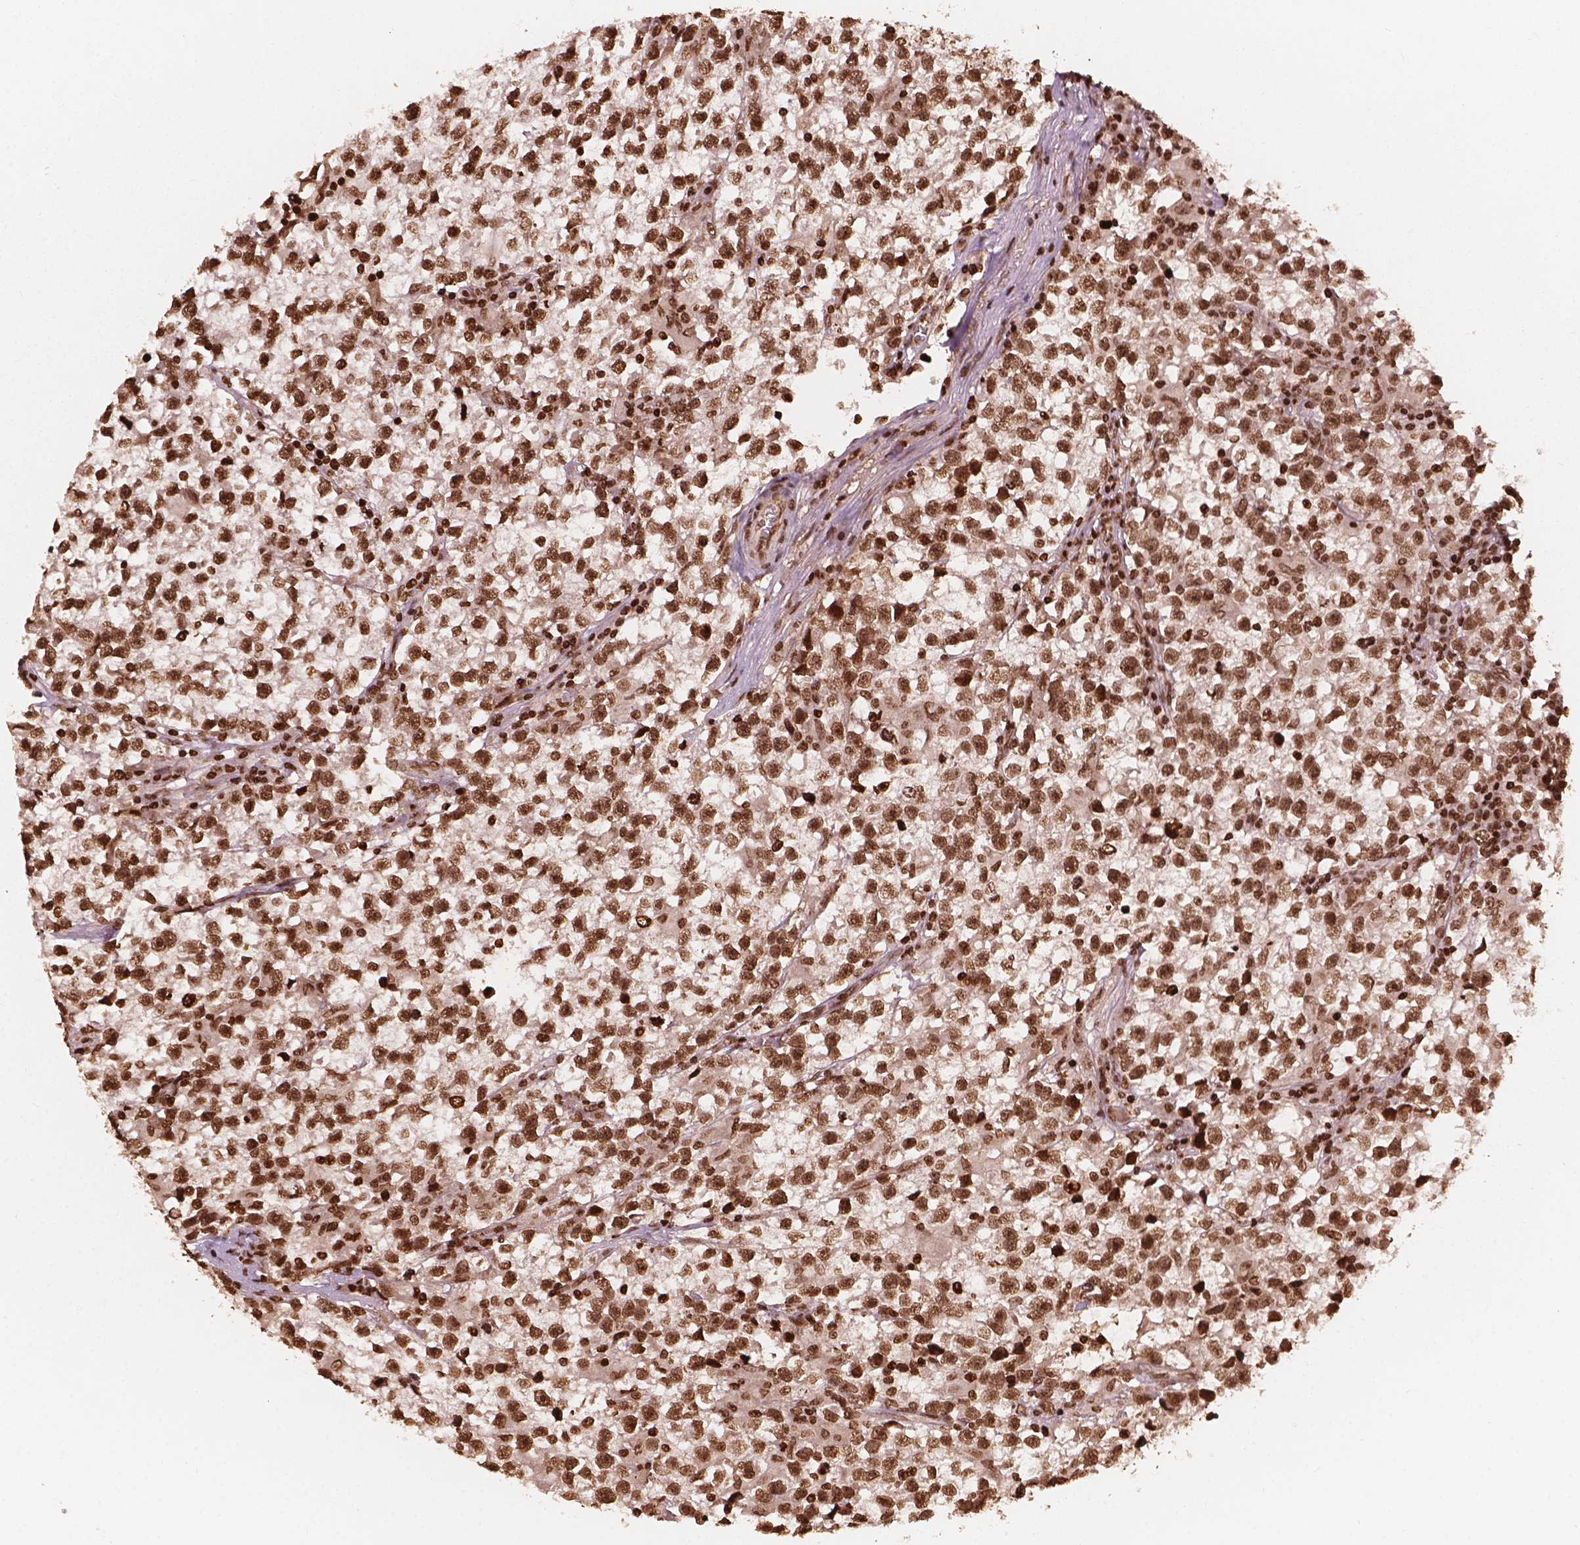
{"staining": {"intensity": "strong", "quantity": ">75%", "location": "nuclear"}, "tissue": "testis cancer", "cell_type": "Tumor cells", "image_type": "cancer", "snomed": [{"axis": "morphology", "description": "Seminoma, NOS"}, {"axis": "topography", "description": "Testis"}], "caption": "Testis seminoma tissue shows strong nuclear expression in about >75% of tumor cells", "gene": "H3C7", "patient": {"sex": "male", "age": 31}}